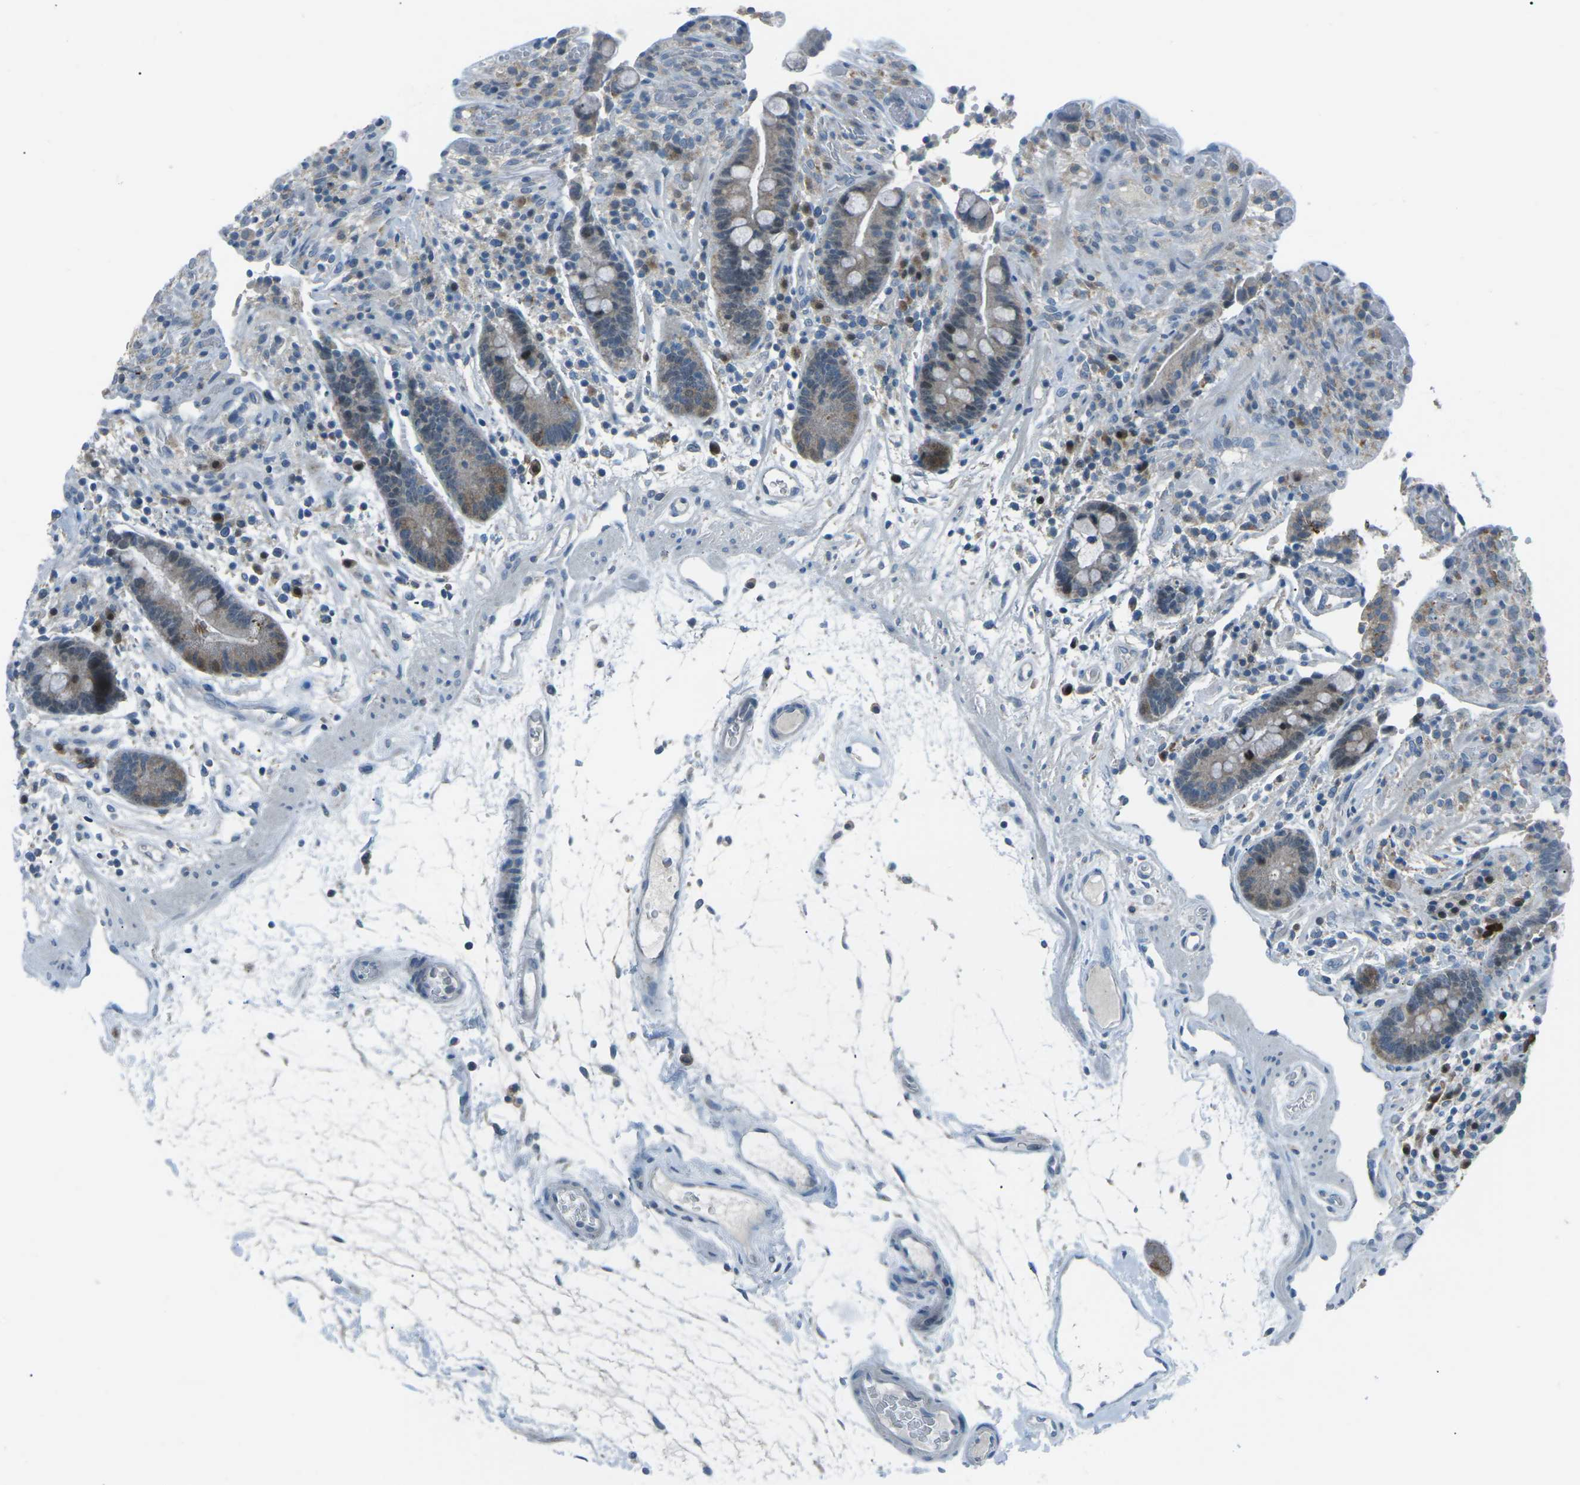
{"staining": {"intensity": "negative", "quantity": "none", "location": "none"}, "tissue": "colon", "cell_type": "Endothelial cells", "image_type": "normal", "snomed": [{"axis": "morphology", "description": "Normal tissue, NOS"}, {"axis": "topography", "description": "Colon"}], "caption": "This micrograph is of benign colon stained with immunohistochemistry to label a protein in brown with the nuclei are counter-stained blue. There is no expression in endothelial cells.", "gene": "PRKCA", "patient": {"sex": "male", "age": 73}}